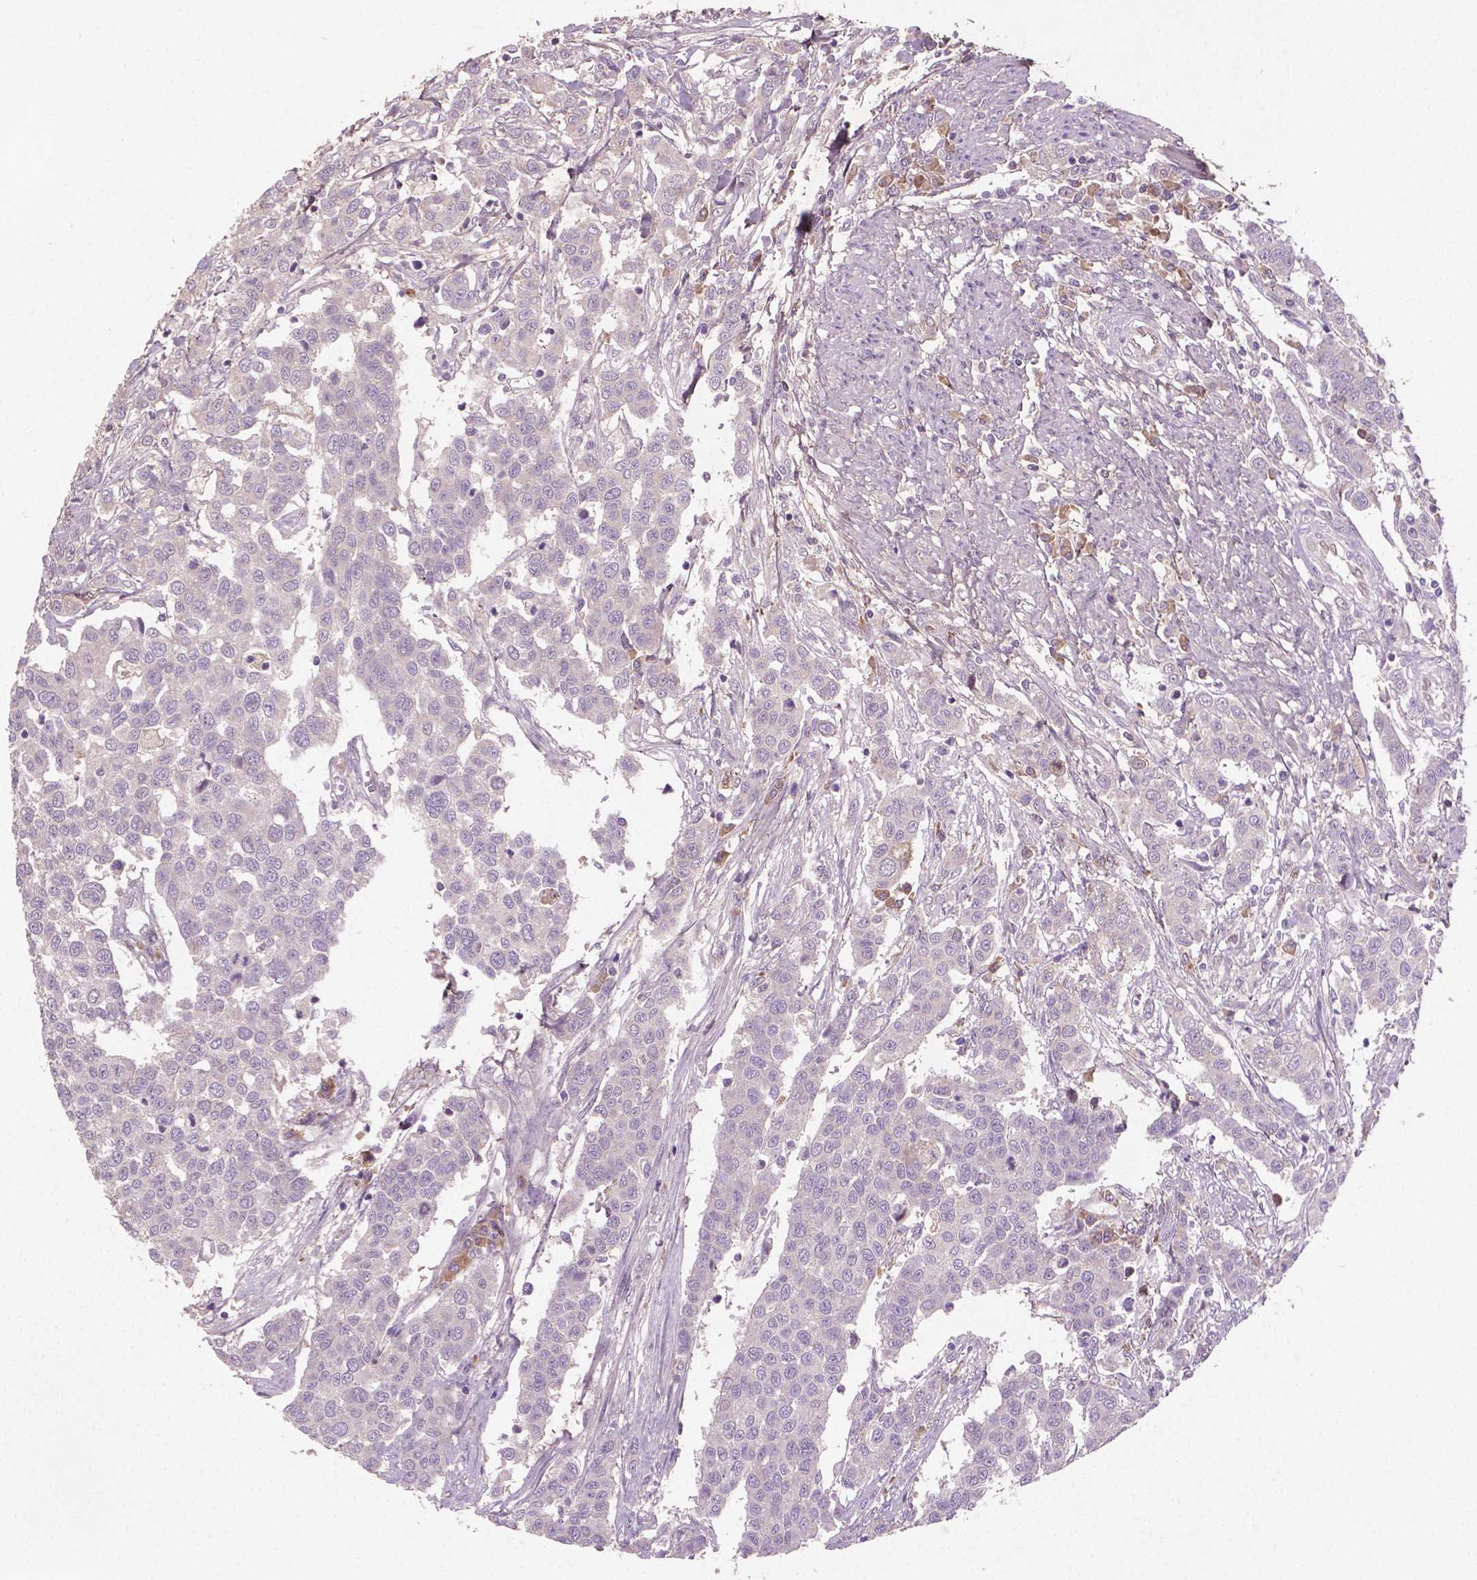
{"staining": {"intensity": "negative", "quantity": "none", "location": "none"}, "tissue": "urothelial cancer", "cell_type": "Tumor cells", "image_type": "cancer", "snomed": [{"axis": "morphology", "description": "Urothelial carcinoma, High grade"}, {"axis": "topography", "description": "Urinary bladder"}], "caption": "Urothelial carcinoma (high-grade) stained for a protein using immunohistochemistry demonstrates no expression tumor cells.", "gene": "SOX17", "patient": {"sex": "female", "age": 58}}